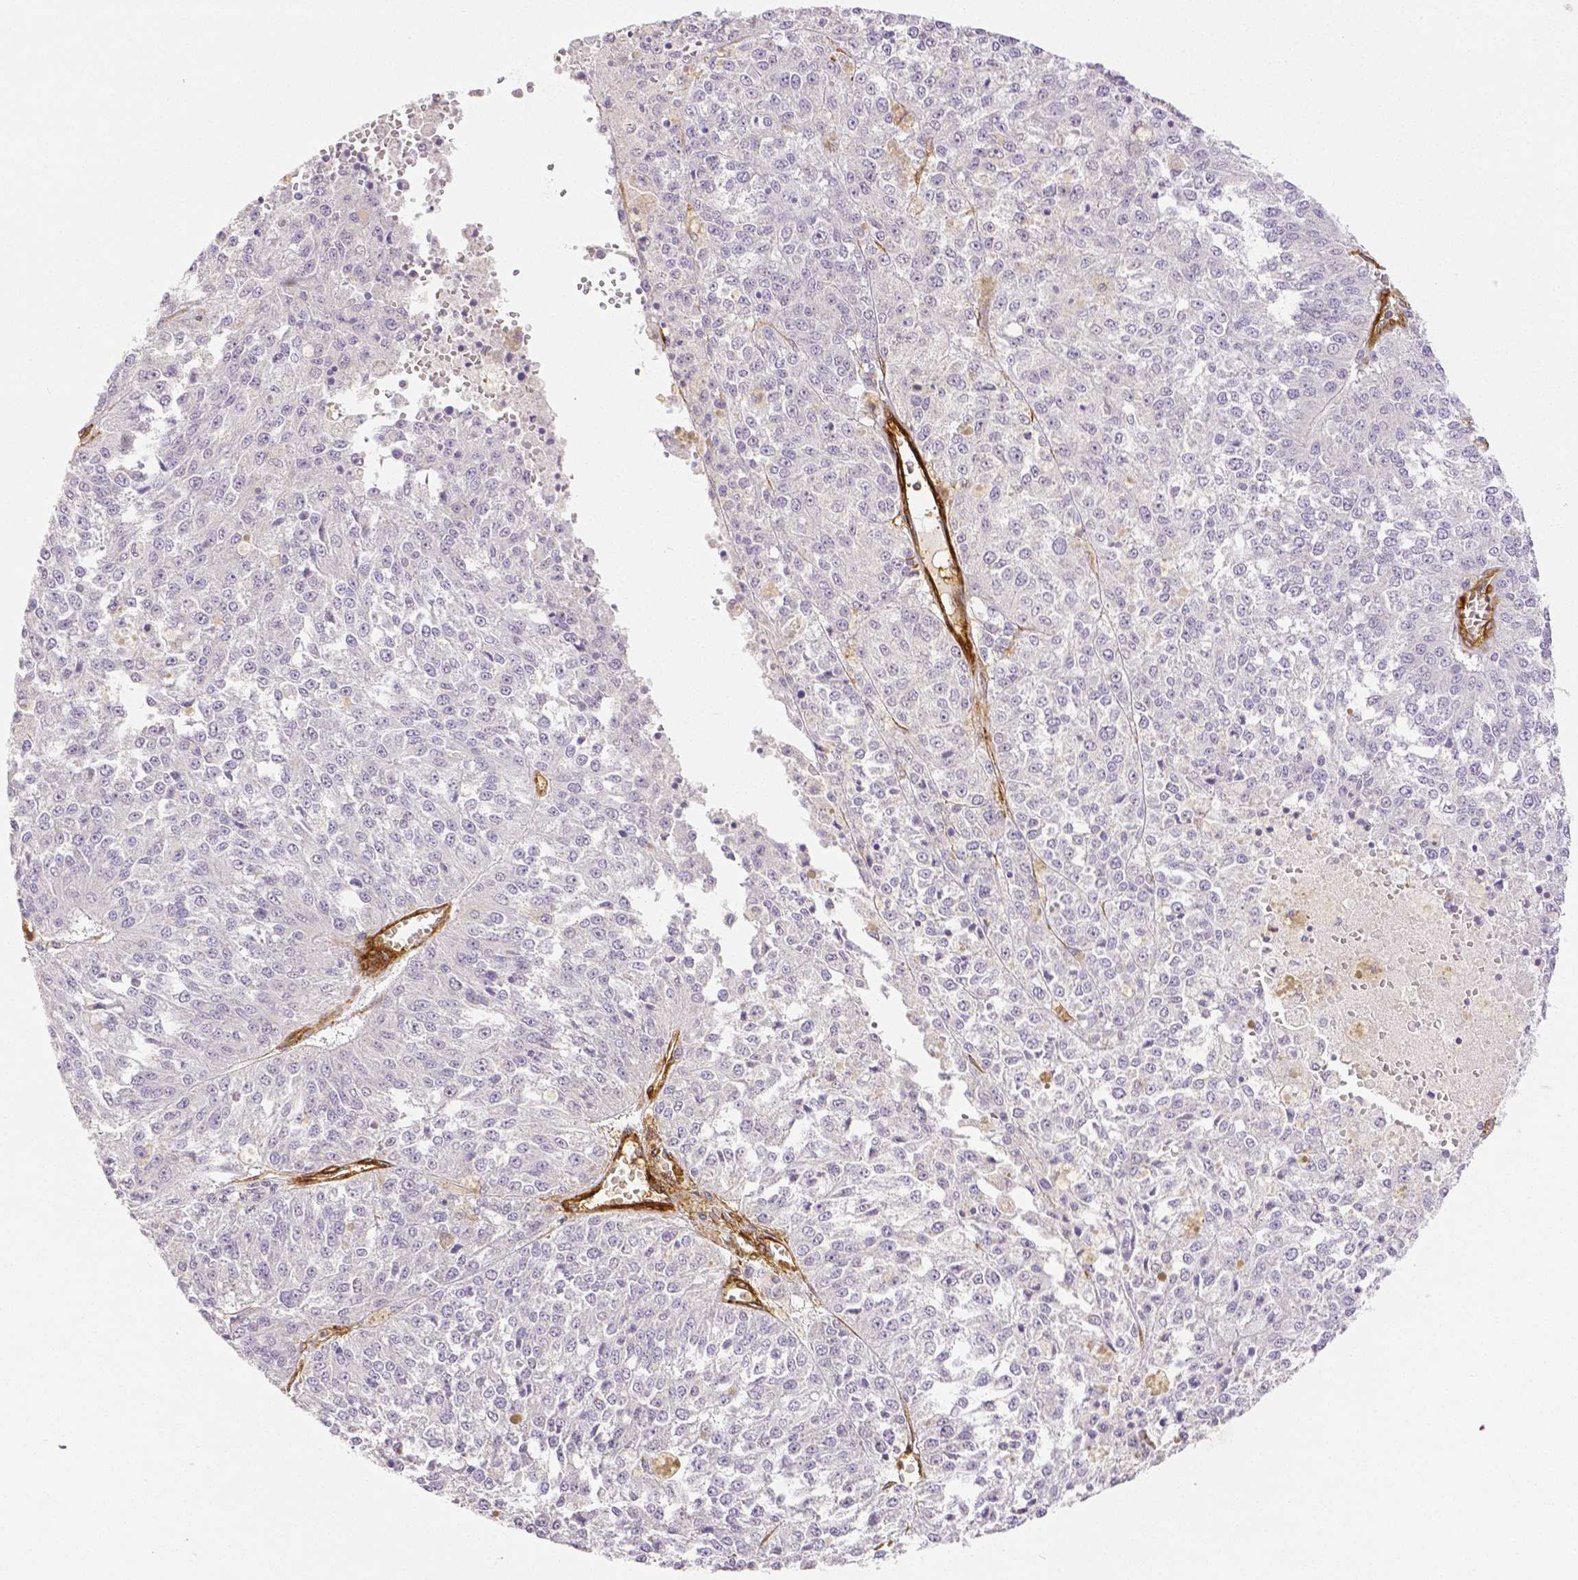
{"staining": {"intensity": "negative", "quantity": "none", "location": "none"}, "tissue": "melanoma", "cell_type": "Tumor cells", "image_type": "cancer", "snomed": [{"axis": "morphology", "description": "Malignant melanoma, Metastatic site"}, {"axis": "topography", "description": "Lymph node"}], "caption": "Tumor cells are negative for brown protein staining in melanoma.", "gene": "THY1", "patient": {"sex": "female", "age": 64}}